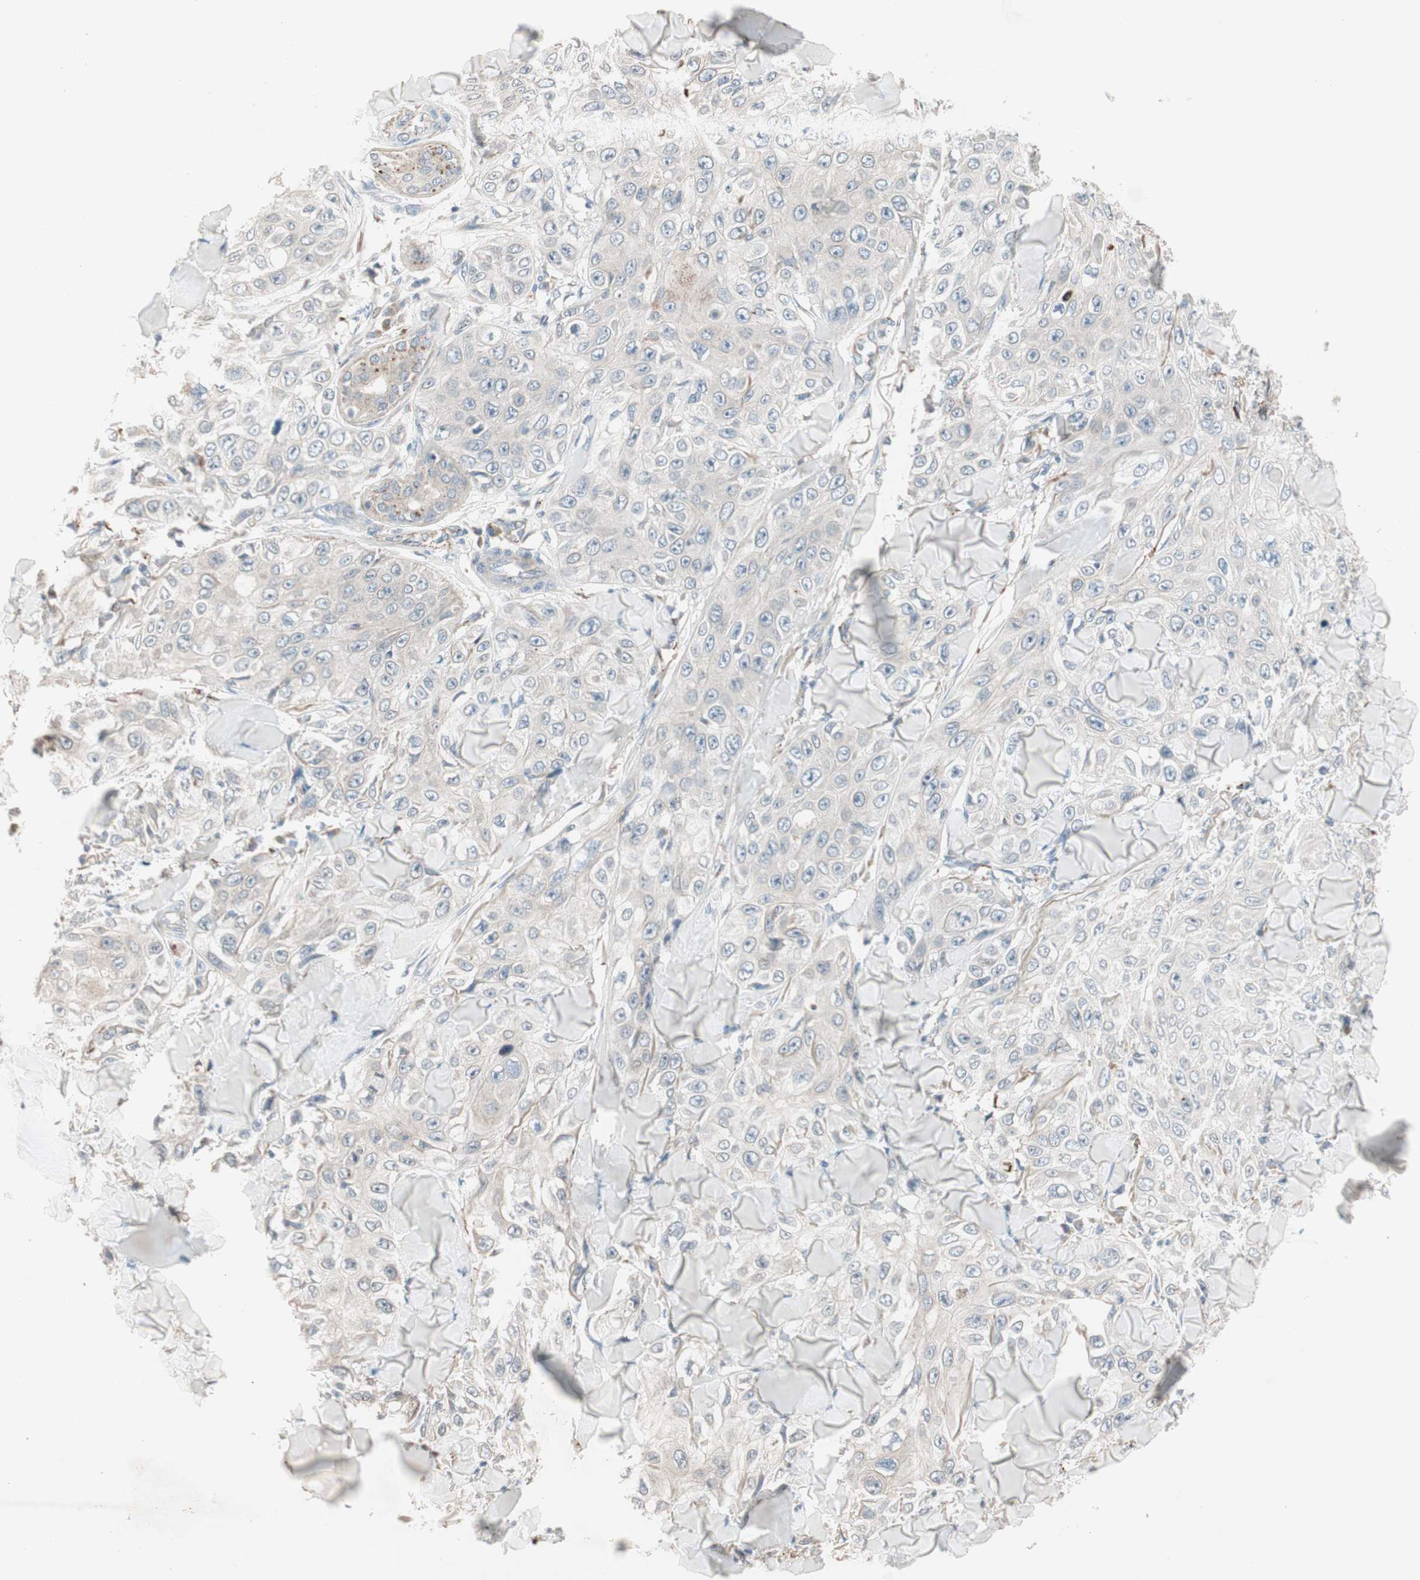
{"staining": {"intensity": "negative", "quantity": "none", "location": "none"}, "tissue": "skin cancer", "cell_type": "Tumor cells", "image_type": "cancer", "snomed": [{"axis": "morphology", "description": "Squamous cell carcinoma, NOS"}, {"axis": "topography", "description": "Skin"}], "caption": "This micrograph is of skin cancer (squamous cell carcinoma) stained with immunohistochemistry (IHC) to label a protein in brown with the nuclei are counter-stained blue. There is no staining in tumor cells.", "gene": "FGFR4", "patient": {"sex": "male", "age": 86}}